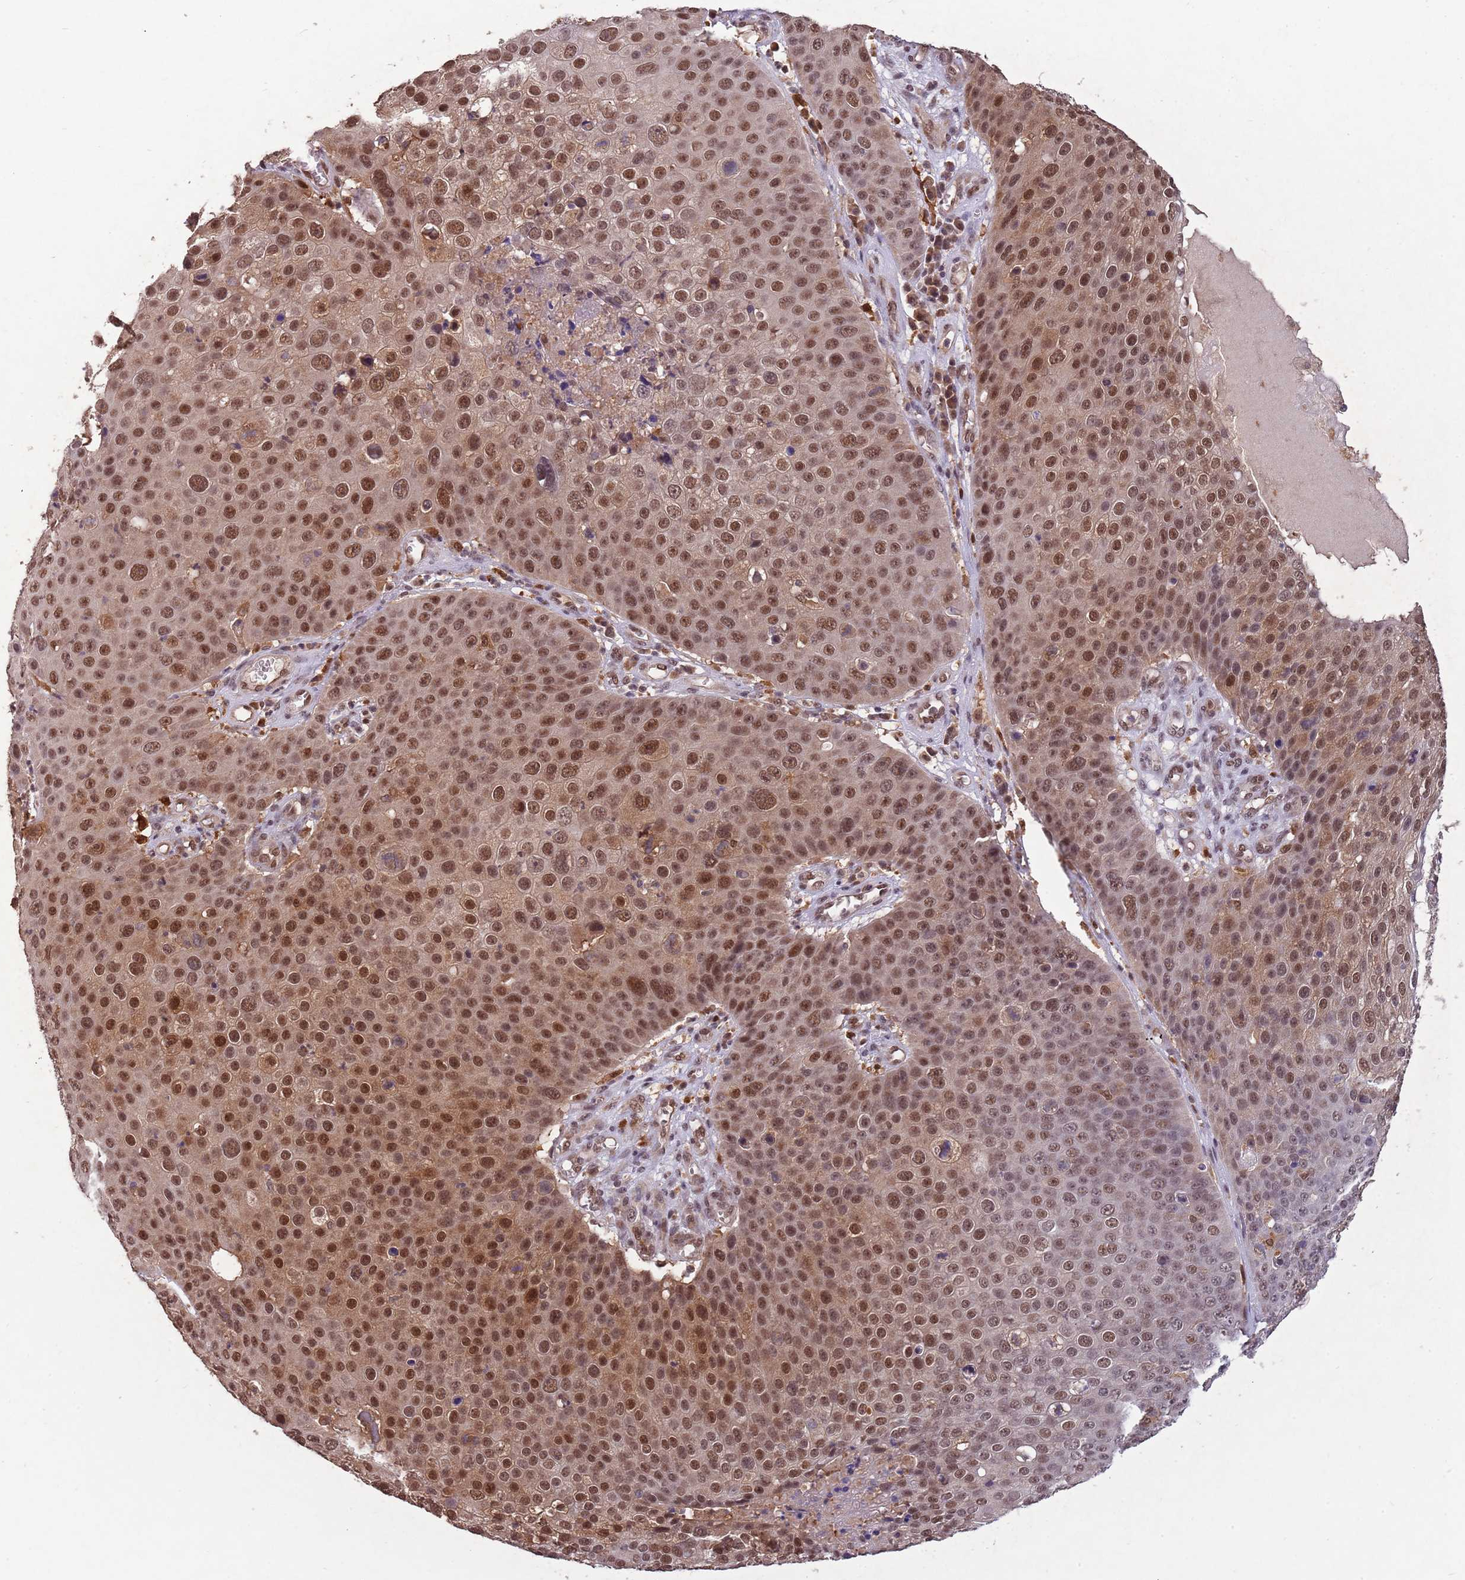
{"staining": {"intensity": "moderate", "quantity": "25%-75%", "location": "nuclear"}, "tissue": "skin cancer", "cell_type": "Tumor cells", "image_type": "cancer", "snomed": [{"axis": "morphology", "description": "Squamous cell carcinoma, NOS"}, {"axis": "topography", "description": "Skin"}], "caption": "IHC photomicrograph of neoplastic tissue: skin cancer (squamous cell carcinoma) stained using immunohistochemistry exhibits medium levels of moderate protein expression localized specifically in the nuclear of tumor cells, appearing as a nuclear brown color.", "gene": "ZNF639", "patient": {"sex": "male", "age": 71}}